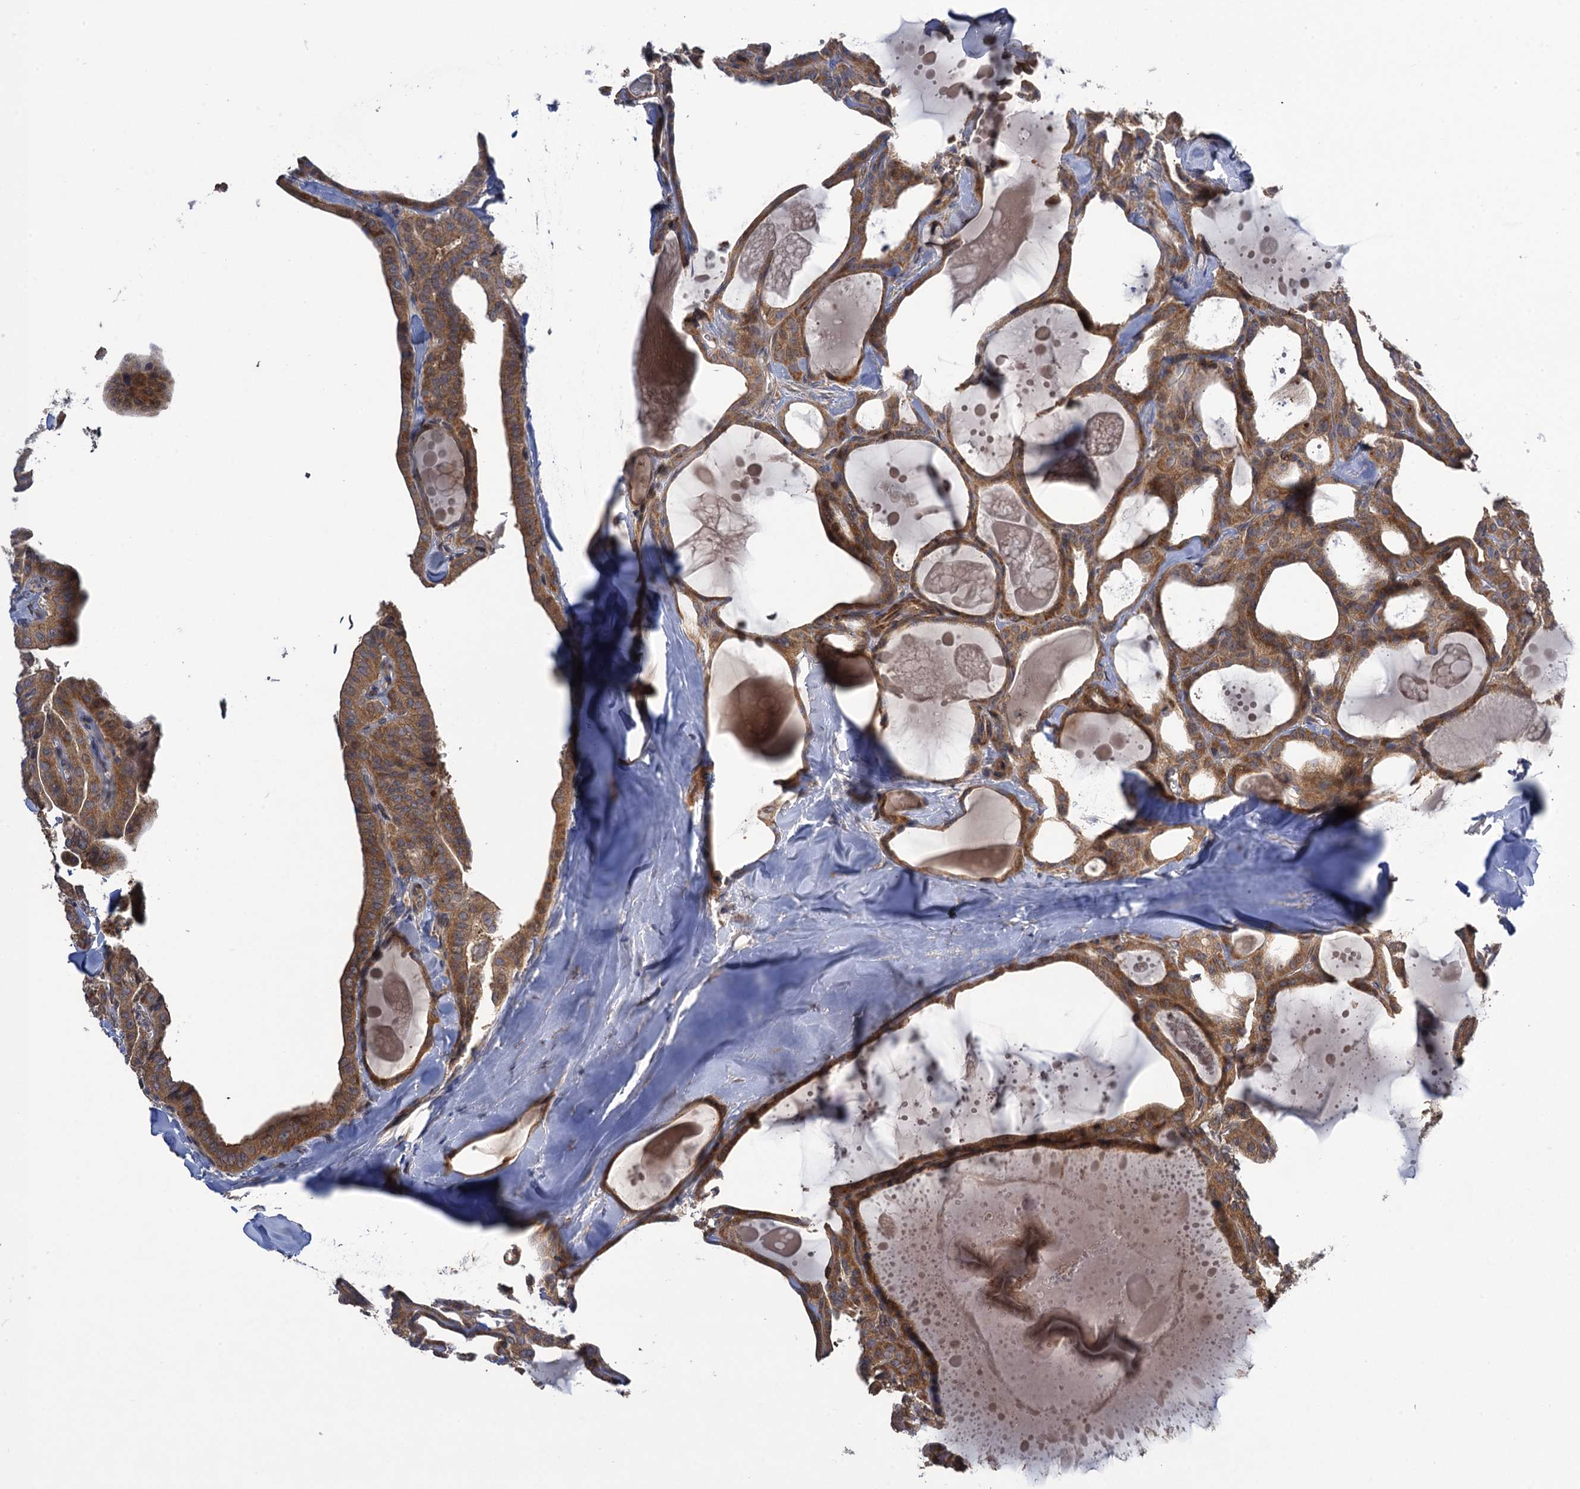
{"staining": {"intensity": "moderate", "quantity": ">75%", "location": "cytoplasmic/membranous"}, "tissue": "thyroid cancer", "cell_type": "Tumor cells", "image_type": "cancer", "snomed": [{"axis": "morphology", "description": "Papillary adenocarcinoma, NOS"}, {"axis": "topography", "description": "Thyroid gland"}], "caption": "This image reveals thyroid cancer (papillary adenocarcinoma) stained with IHC to label a protein in brown. The cytoplasmic/membranous of tumor cells show moderate positivity for the protein. Nuclei are counter-stained blue.", "gene": "WDR88", "patient": {"sex": "male", "age": 52}}